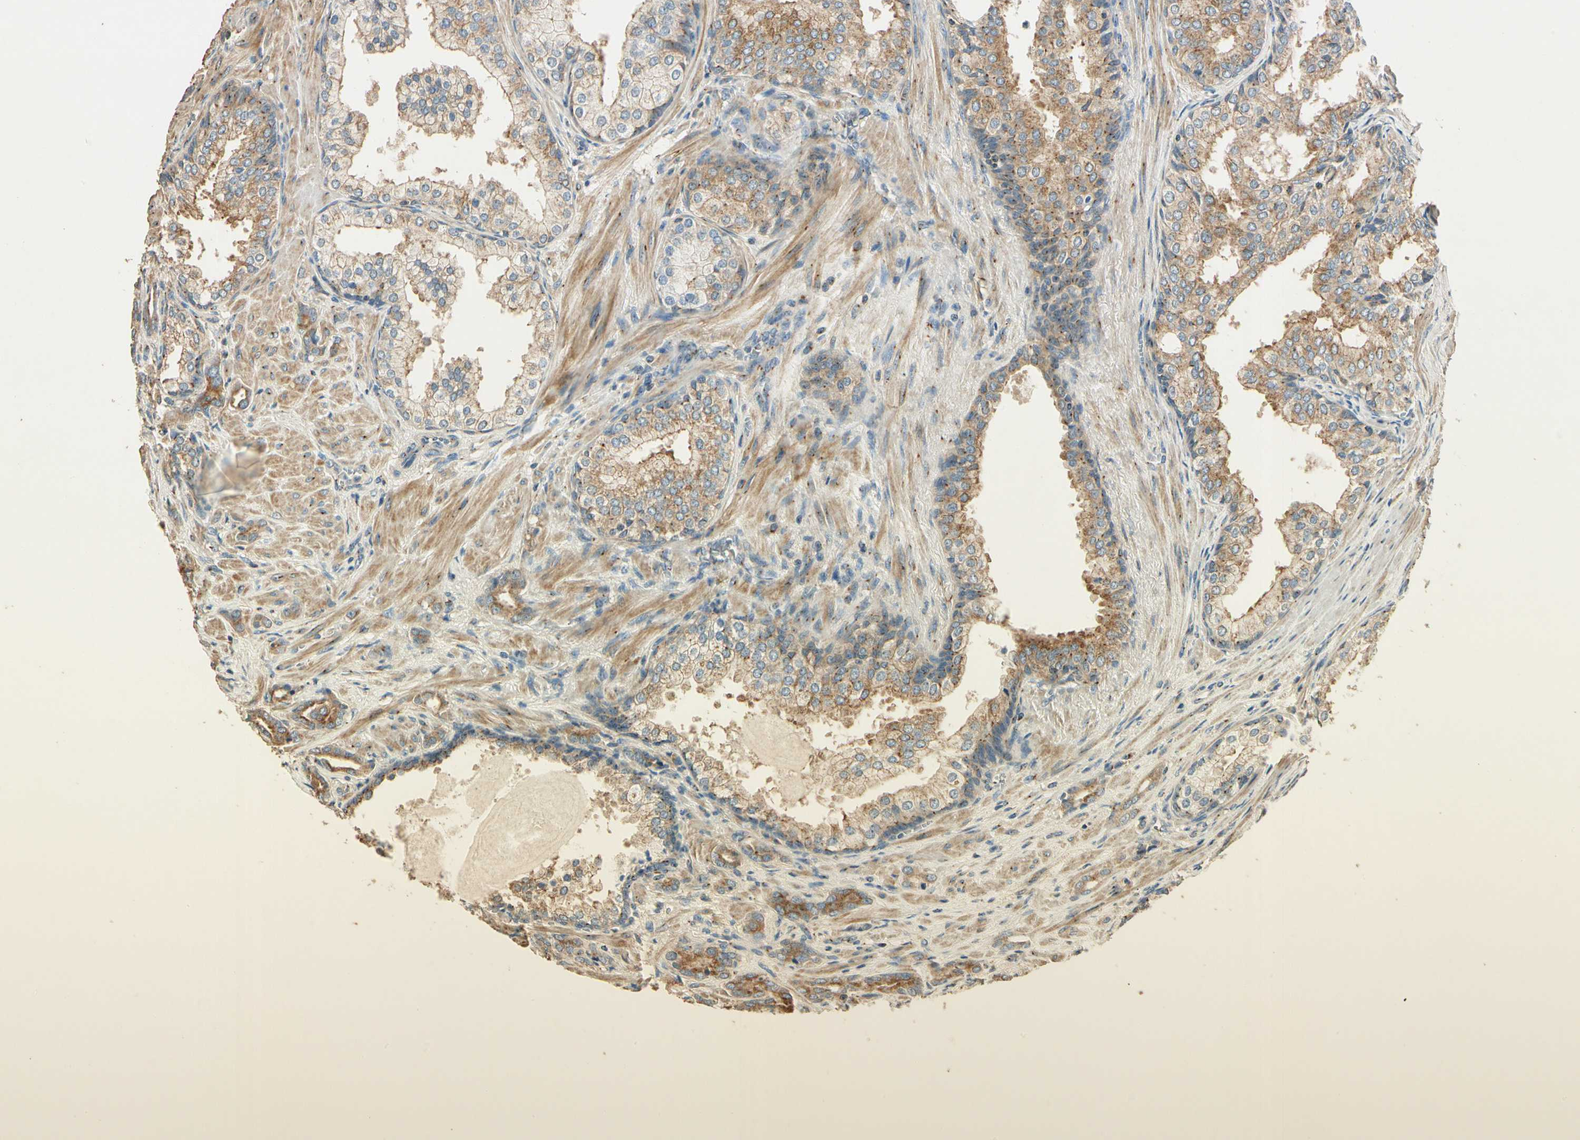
{"staining": {"intensity": "moderate", "quantity": ">75%", "location": "cytoplasmic/membranous"}, "tissue": "prostate cancer", "cell_type": "Tumor cells", "image_type": "cancer", "snomed": [{"axis": "morphology", "description": "Adenocarcinoma, High grade"}, {"axis": "topography", "description": "Prostate"}], "caption": "IHC (DAB) staining of prostate cancer (high-grade adenocarcinoma) exhibits moderate cytoplasmic/membranous protein expression in about >75% of tumor cells. Using DAB (brown) and hematoxylin (blue) stains, captured at high magnification using brightfield microscopy.", "gene": "AKAP9", "patient": {"sex": "male", "age": 64}}